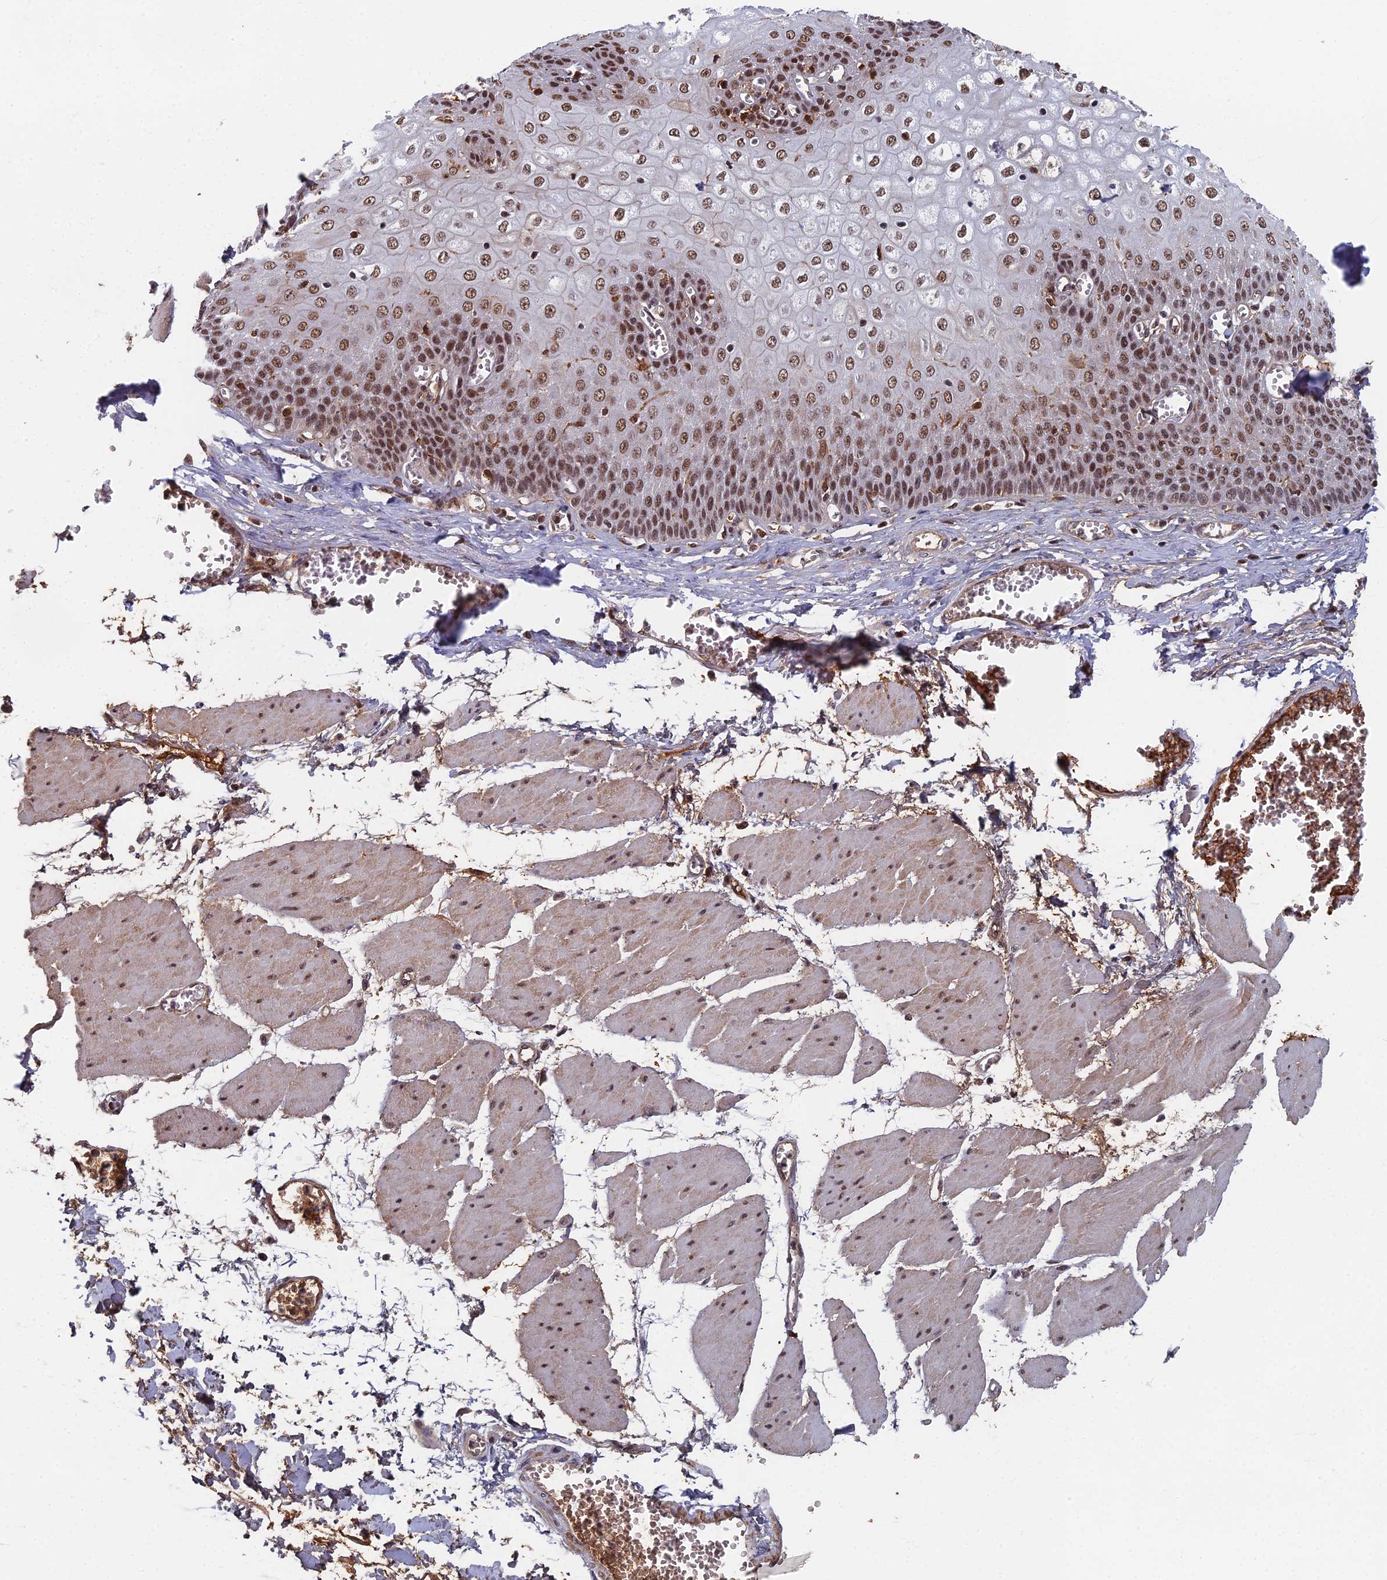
{"staining": {"intensity": "moderate", "quantity": ">75%", "location": "nuclear"}, "tissue": "esophagus", "cell_type": "Squamous epithelial cells", "image_type": "normal", "snomed": [{"axis": "morphology", "description": "Normal tissue, NOS"}, {"axis": "topography", "description": "Esophagus"}], "caption": "Immunohistochemistry staining of benign esophagus, which exhibits medium levels of moderate nuclear expression in approximately >75% of squamous epithelial cells indicating moderate nuclear protein expression. The staining was performed using DAB (3,3'-diaminobenzidine) (brown) for protein detection and nuclei were counterstained in hematoxylin (blue).", "gene": "TAF13", "patient": {"sex": "male", "age": 60}}